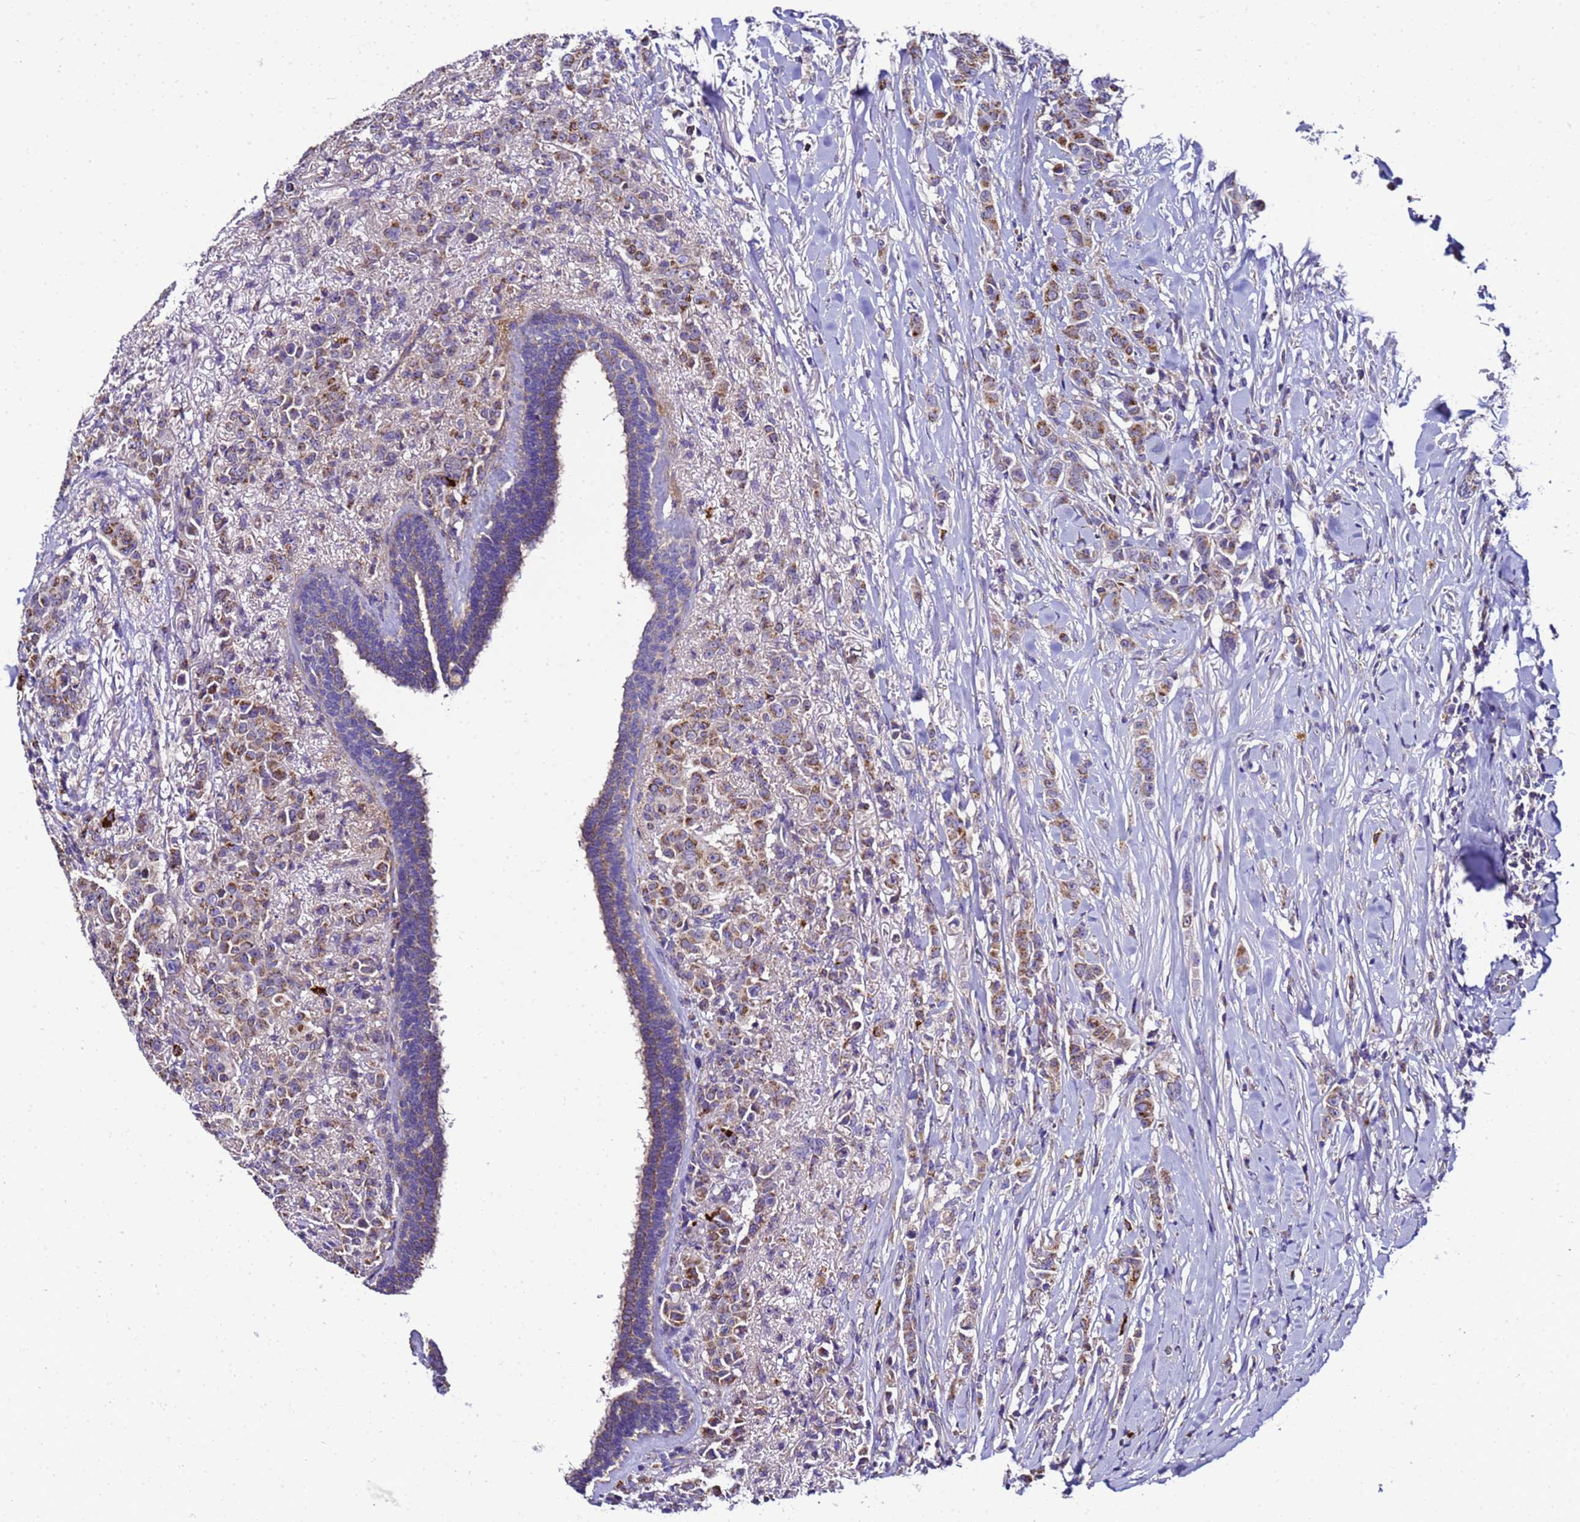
{"staining": {"intensity": "moderate", "quantity": ">75%", "location": "cytoplasmic/membranous"}, "tissue": "breast cancer", "cell_type": "Tumor cells", "image_type": "cancer", "snomed": [{"axis": "morphology", "description": "Duct carcinoma"}, {"axis": "topography", "description": "Breast"}], "caption": "There is medium levels of moderate cytoplasmic/membranous staining in tumor cells of breast infiltrating ductal carcinoma, as demonstrated by immunohistochemical staining (brown color).", "gene": "HIGD2A", "patient": {"sex": "female", "age": 40}}